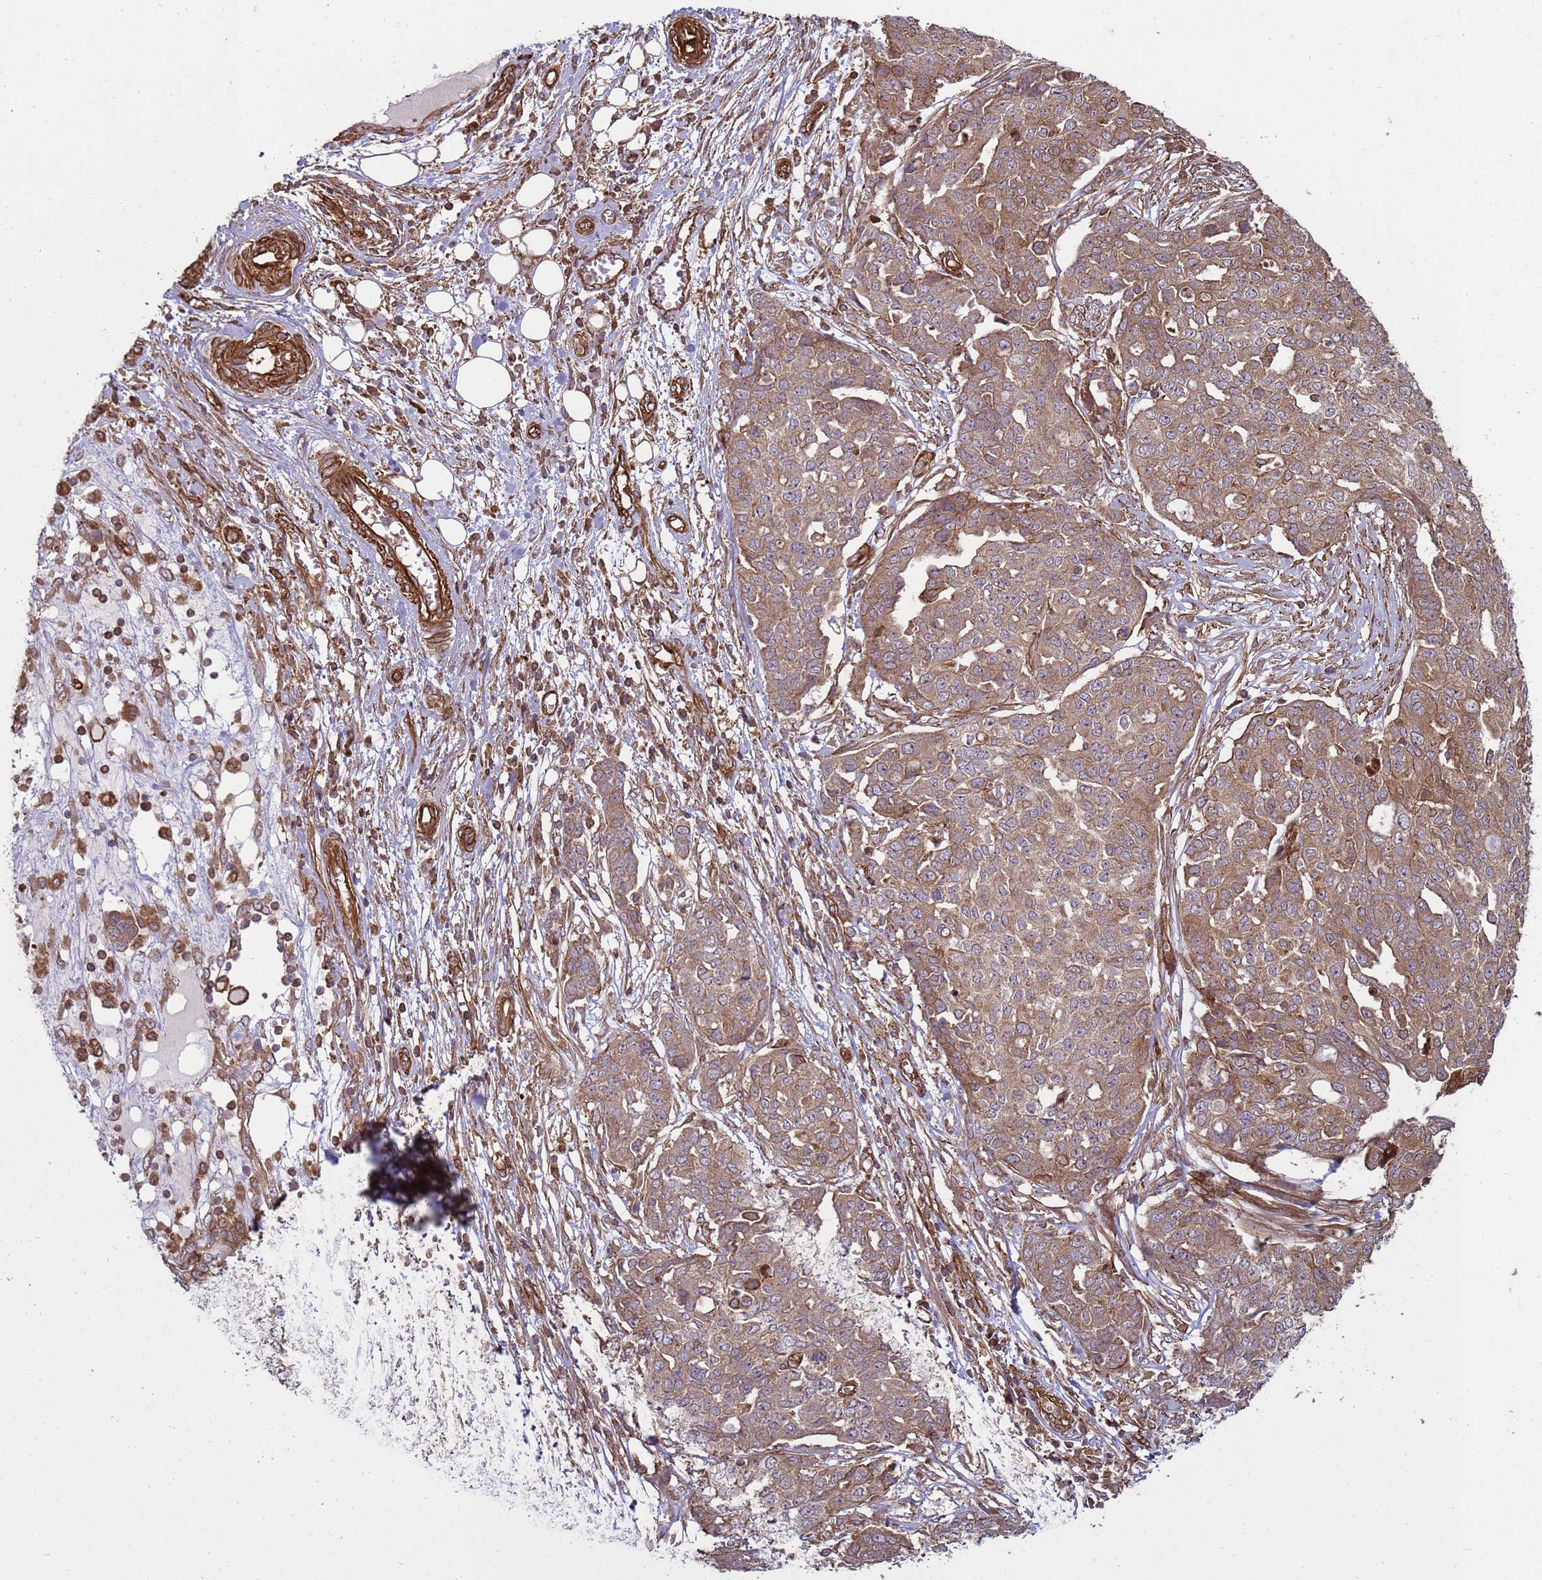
{"staining": {"intensity": "moderate", "quantity": ">75%", "location": "cytoplasmic/membranous"}, "tissue": "ovarian cancer", "cell_type": "Tumor cells", "image_type": "cancer", "snomed": [{"axis": "morphology", "description": "Cystadenocarcinoma, serous, NOS"}, {"axis": "topography", "description": "Soft tissue"}, {"axis": "topography", "description": "Ovary"}], "caption": "Ovarian serous cystadenocarcinoma stained for a protein exhibits moderate cytoplasmic/membranous positivity in tumor cells.", "gene": "CNOT1", "patient": {"sex": "female", "age": 57}}